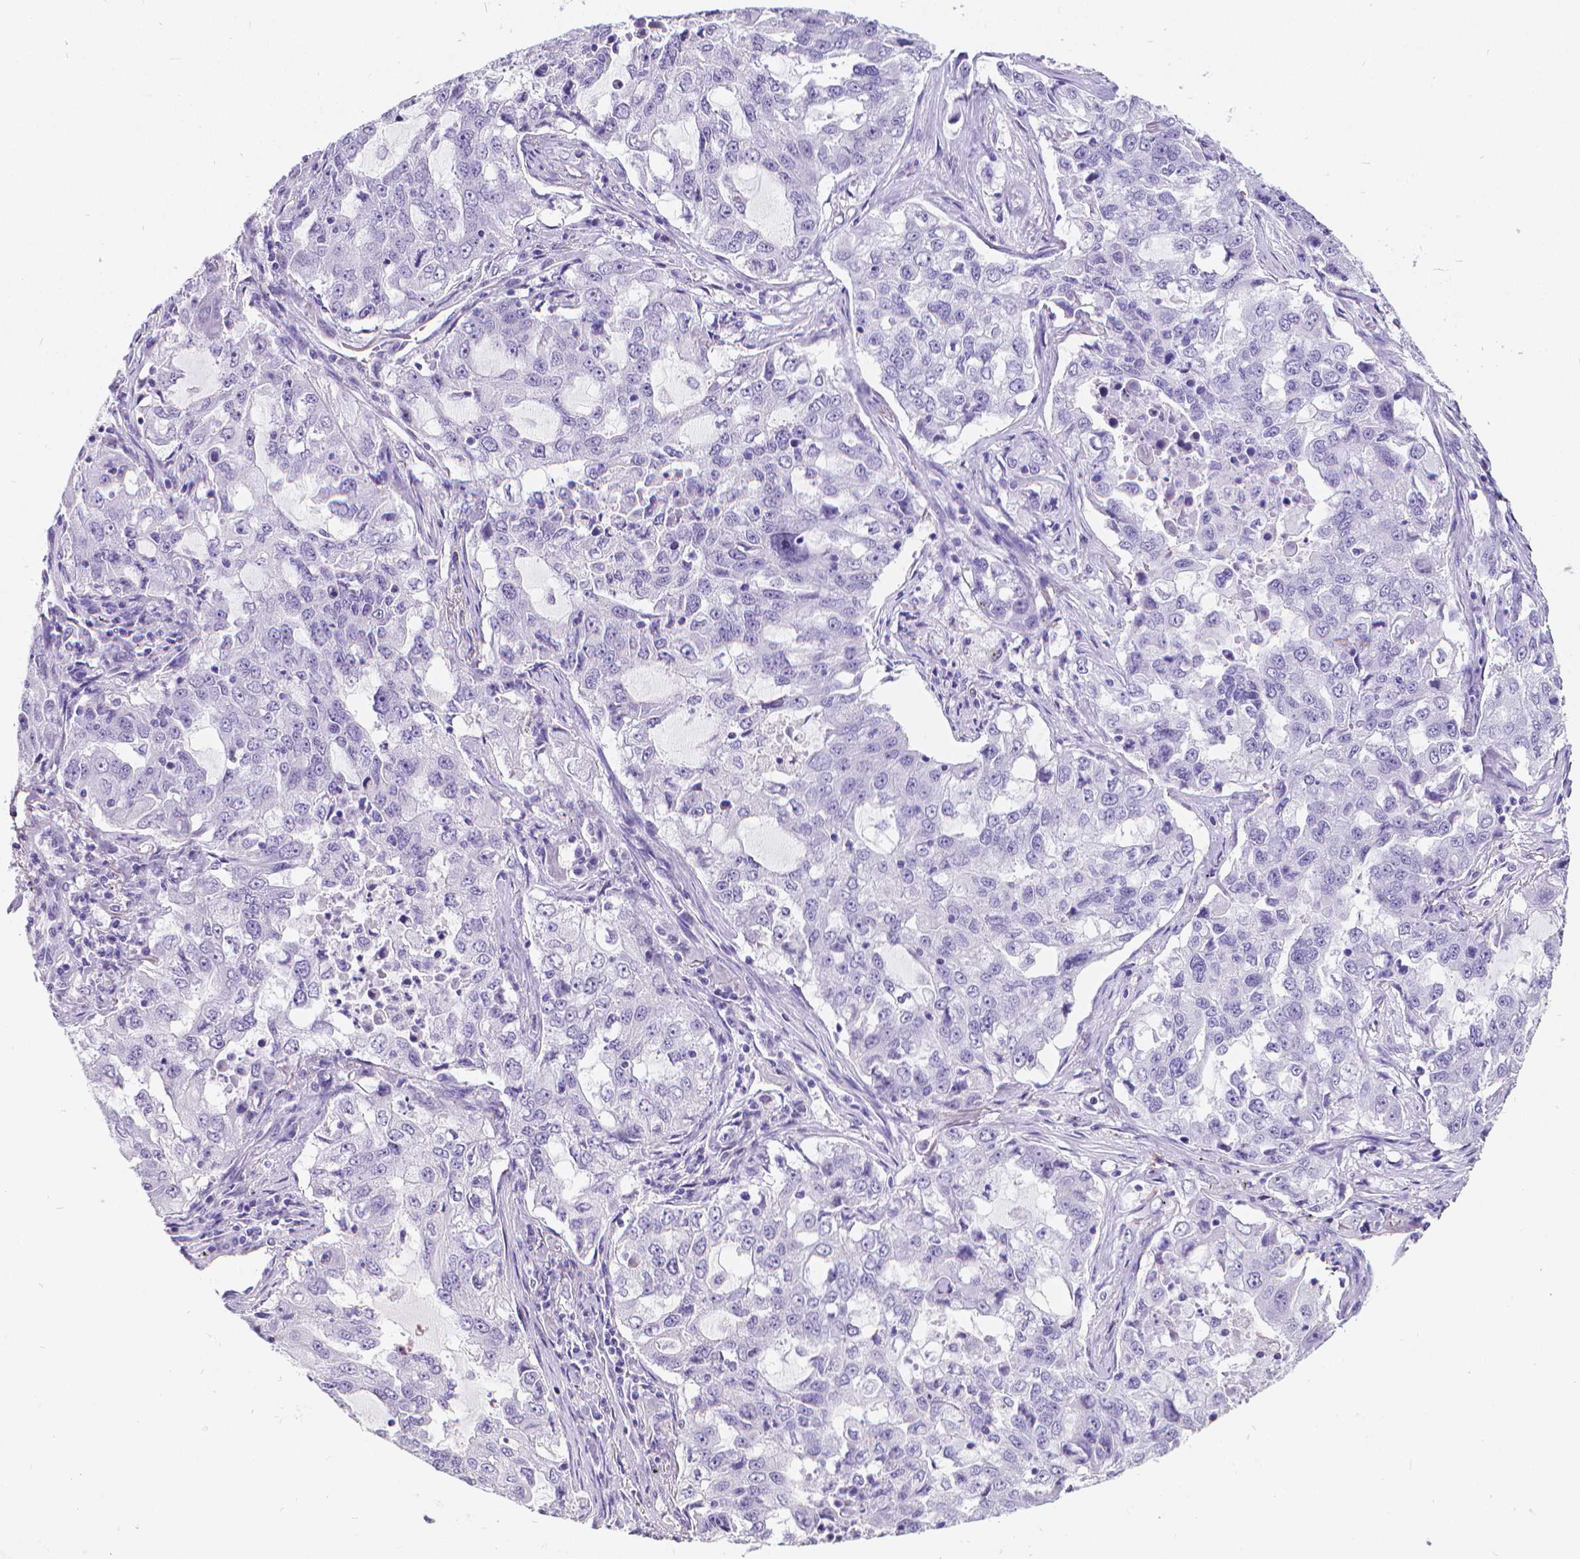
{"staining": {"intensity": "negative", "quantity": "none", "location": "none"}, "tissue": "lung cancer", "cell_type": "Tumor cells", "image_type": "cancer", "snomed": [{"axis": "morphology", "description": "Adenocarcinoma, NOS"}, {"axis": "topography", "description": "Lung"}], "caption": "High magnification brightfield microscopy of lung cancer (adenocarcinoma) stained with DAB (3,3'-diaminobenzidine) (brown) and counterstained with hematoxylin (blue): tumor cells show no significant expression.", "gene": "MEF2C", "patient": {"sex": "female", "age": 61}}